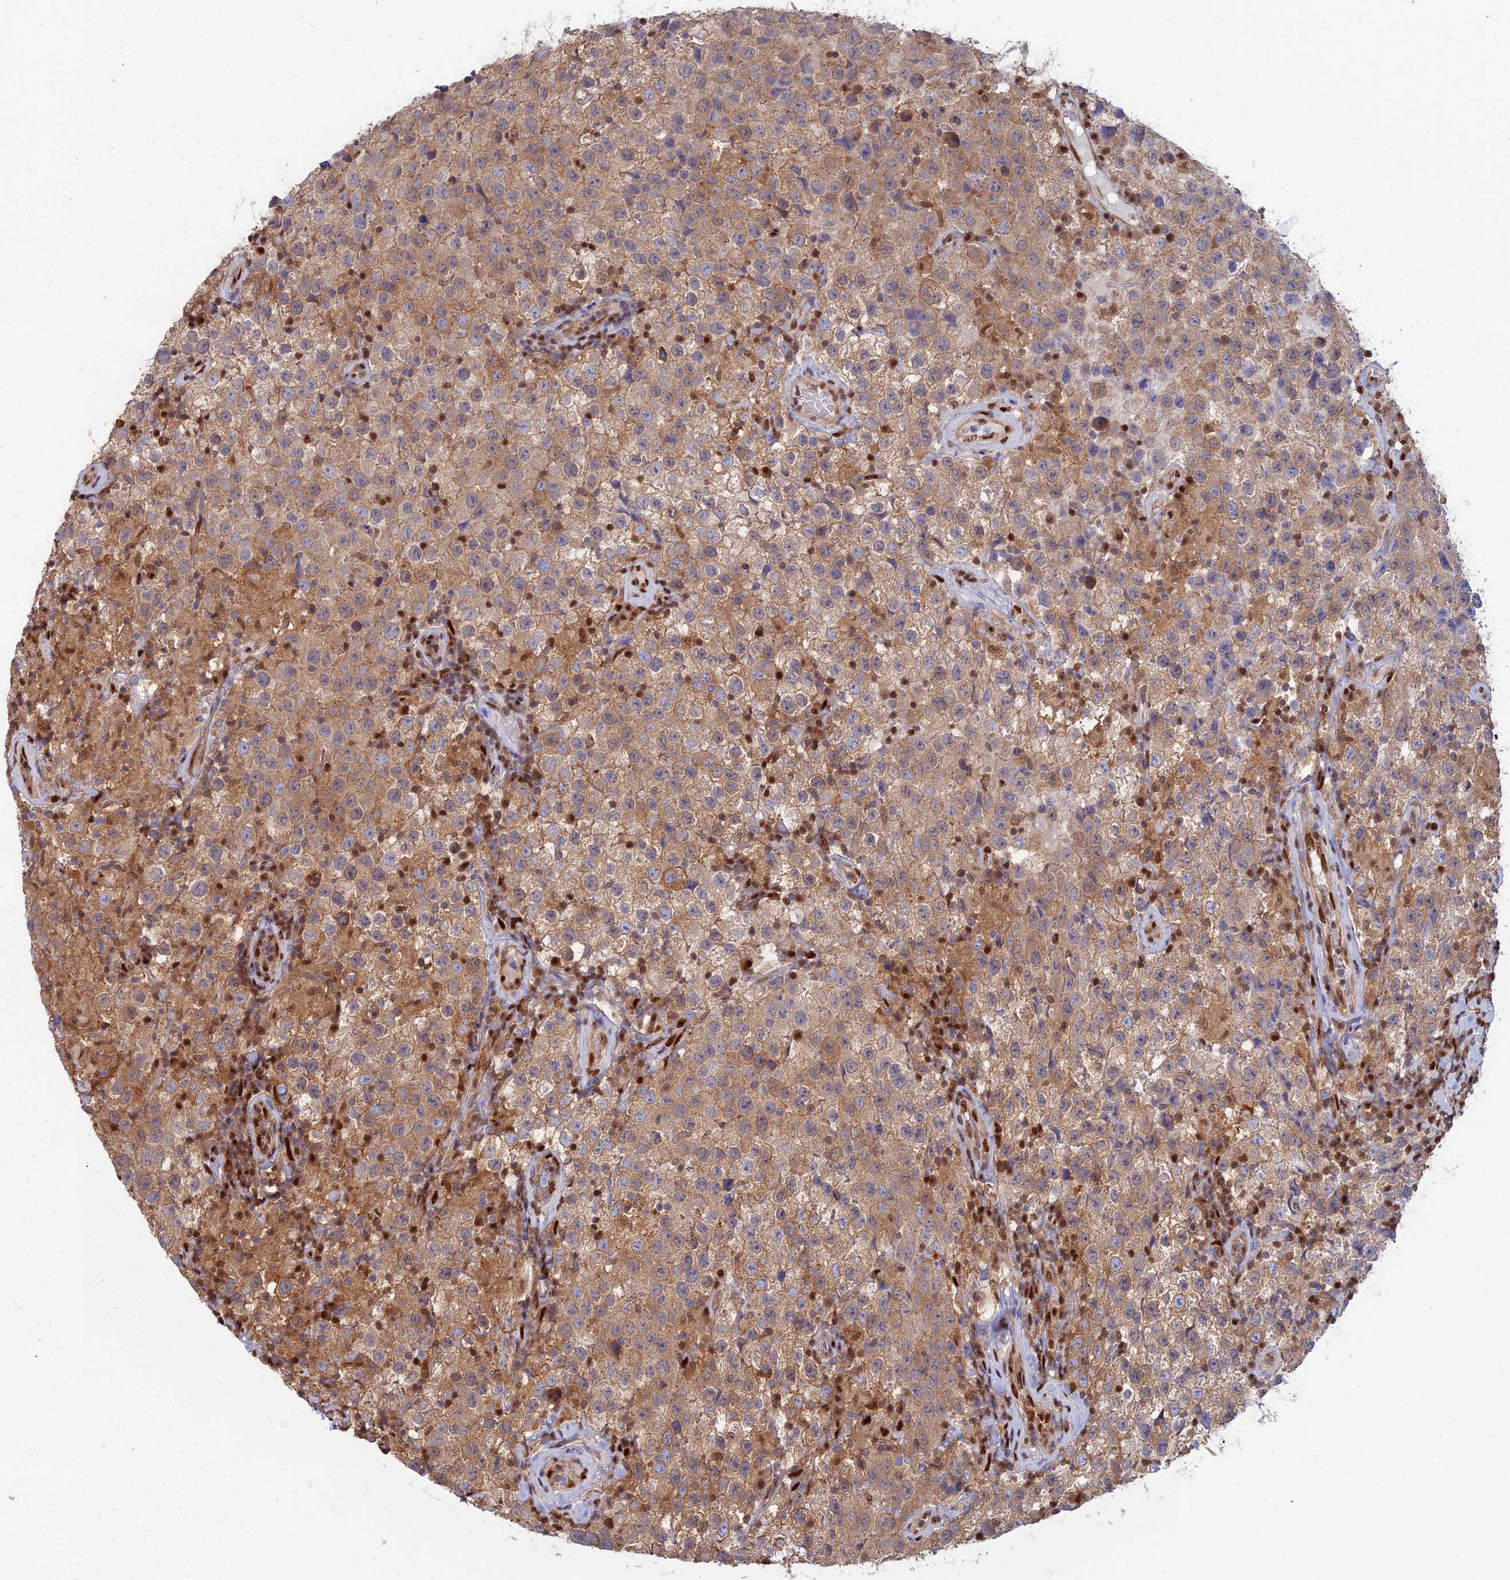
{"staining": {"intensity": "moderate", "quantity": ">75%", "location": "cytoplasmic/membranous"}, "tissue": "testis cancer", "cell_type": "Tumor cells", "image_type": "cancer", "snomed": [{"axis": "morphology", "description": "Seminoma, NOS"}, {"axis": "morphology", "description": "Carcinoma, Embryonal, NOS"}, {"axis": "topography", "description": "Testis"}], "caption": "Testis seminoma tissue reveals moderate cytoplasmic/membranous positivity in approximately >75% of tumor cells, visualized by immunohistochemistry.", "gene": "DNPEP", "patient": {"sex": "male", "age": 41}}